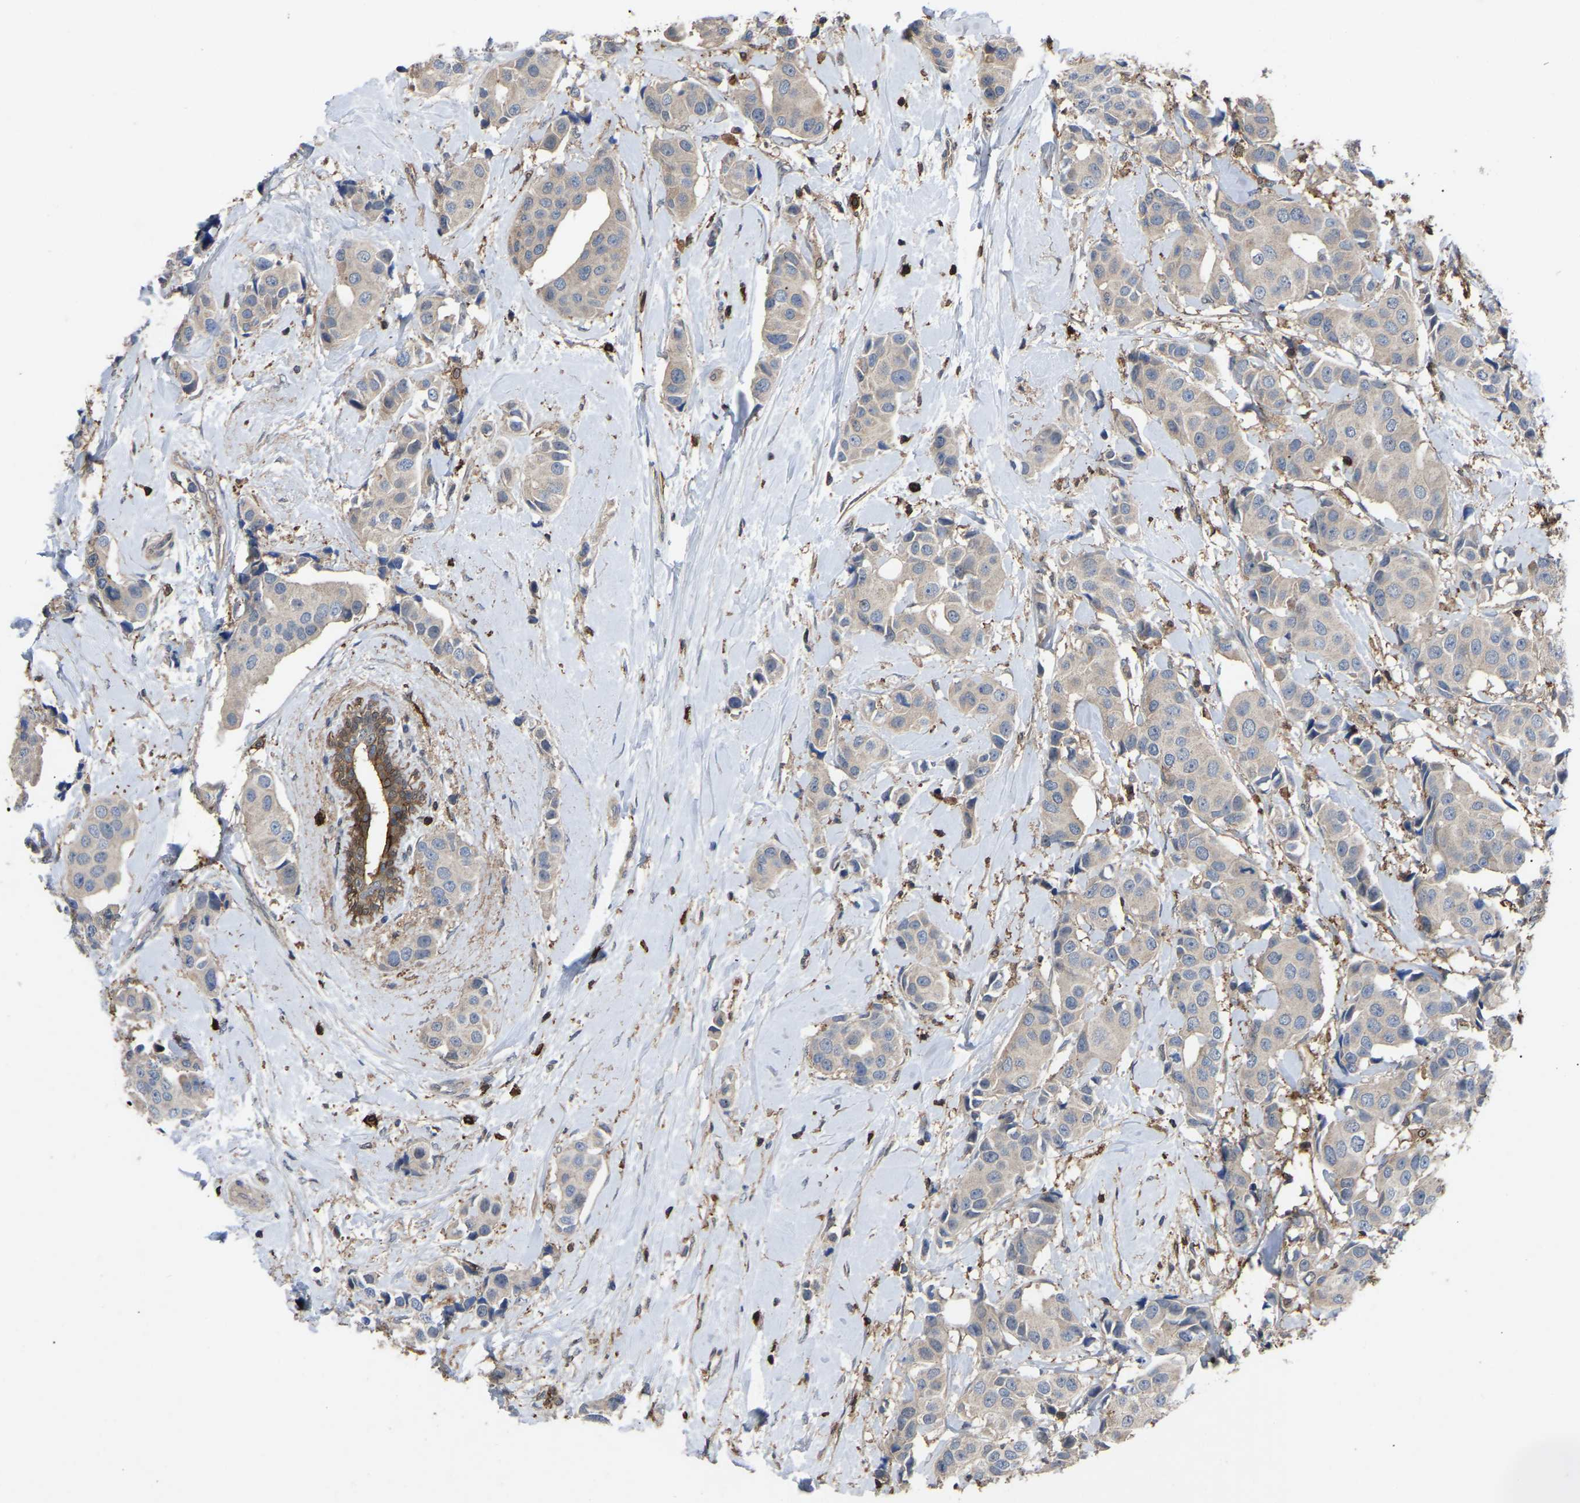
{"staining": {"intensity": "negative", "quantity": "none", "location": "none"}, "tissue": "breast cancer", "cell_type": "Tumor cells", "image_type": "cancer", "snomed": [{"axis": "morphology", "description": "Normal tissue, NOS"}, {"axis": "morphology", "description": "Duct carcinoma"}, {"axis": "topography", "description": "Breast"}], "caption": "This is an IHC histopathology image of breast invasive ductal carcinoma. There is no expression in tumor cells.", "gene": "CIT", "patient": {"sex": "female", "age": 39}}